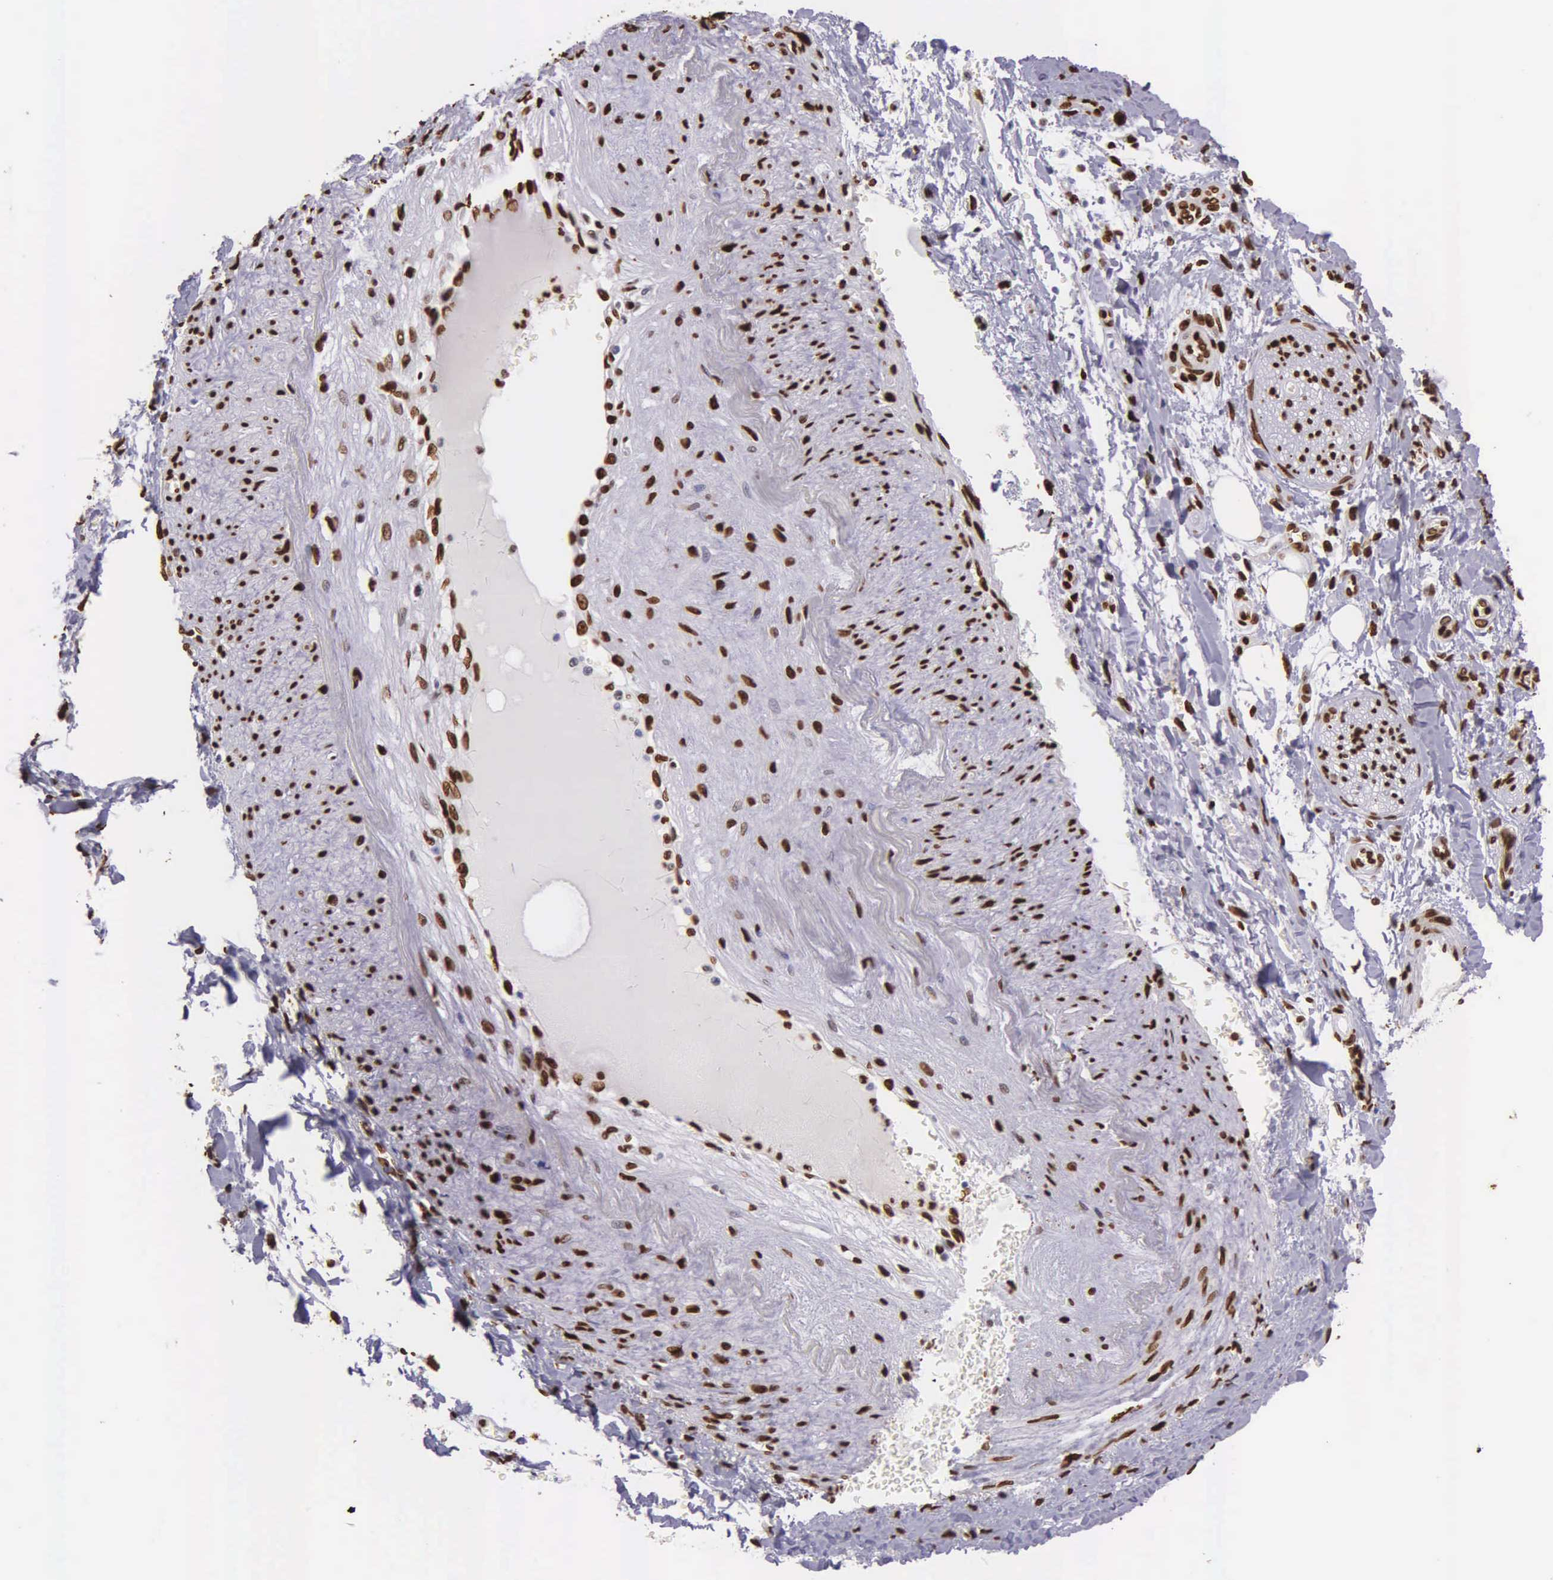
{"staining": {"intensity": "strong", "quantity": ">75%", "location": "nuclear"}, "tissue": "pancreatic cancer", "cell_type": "Tumor cells", "image_type": "cancer", "snomed": [{"axis": "morphology", "description": "Adenocarcinoma, NOS"}, {"axis": "topography", "description": "Pancreas"}], "caption": "Brown immunohistochemical staining in pancreatic adenocarcinoma reveals strong nuclear positivity in about >75% of tumor cells. (IHC, brightfield microscopy, high magnification).", "gene": "H1-0", "patient": {"sex": "male", "age": 69}}